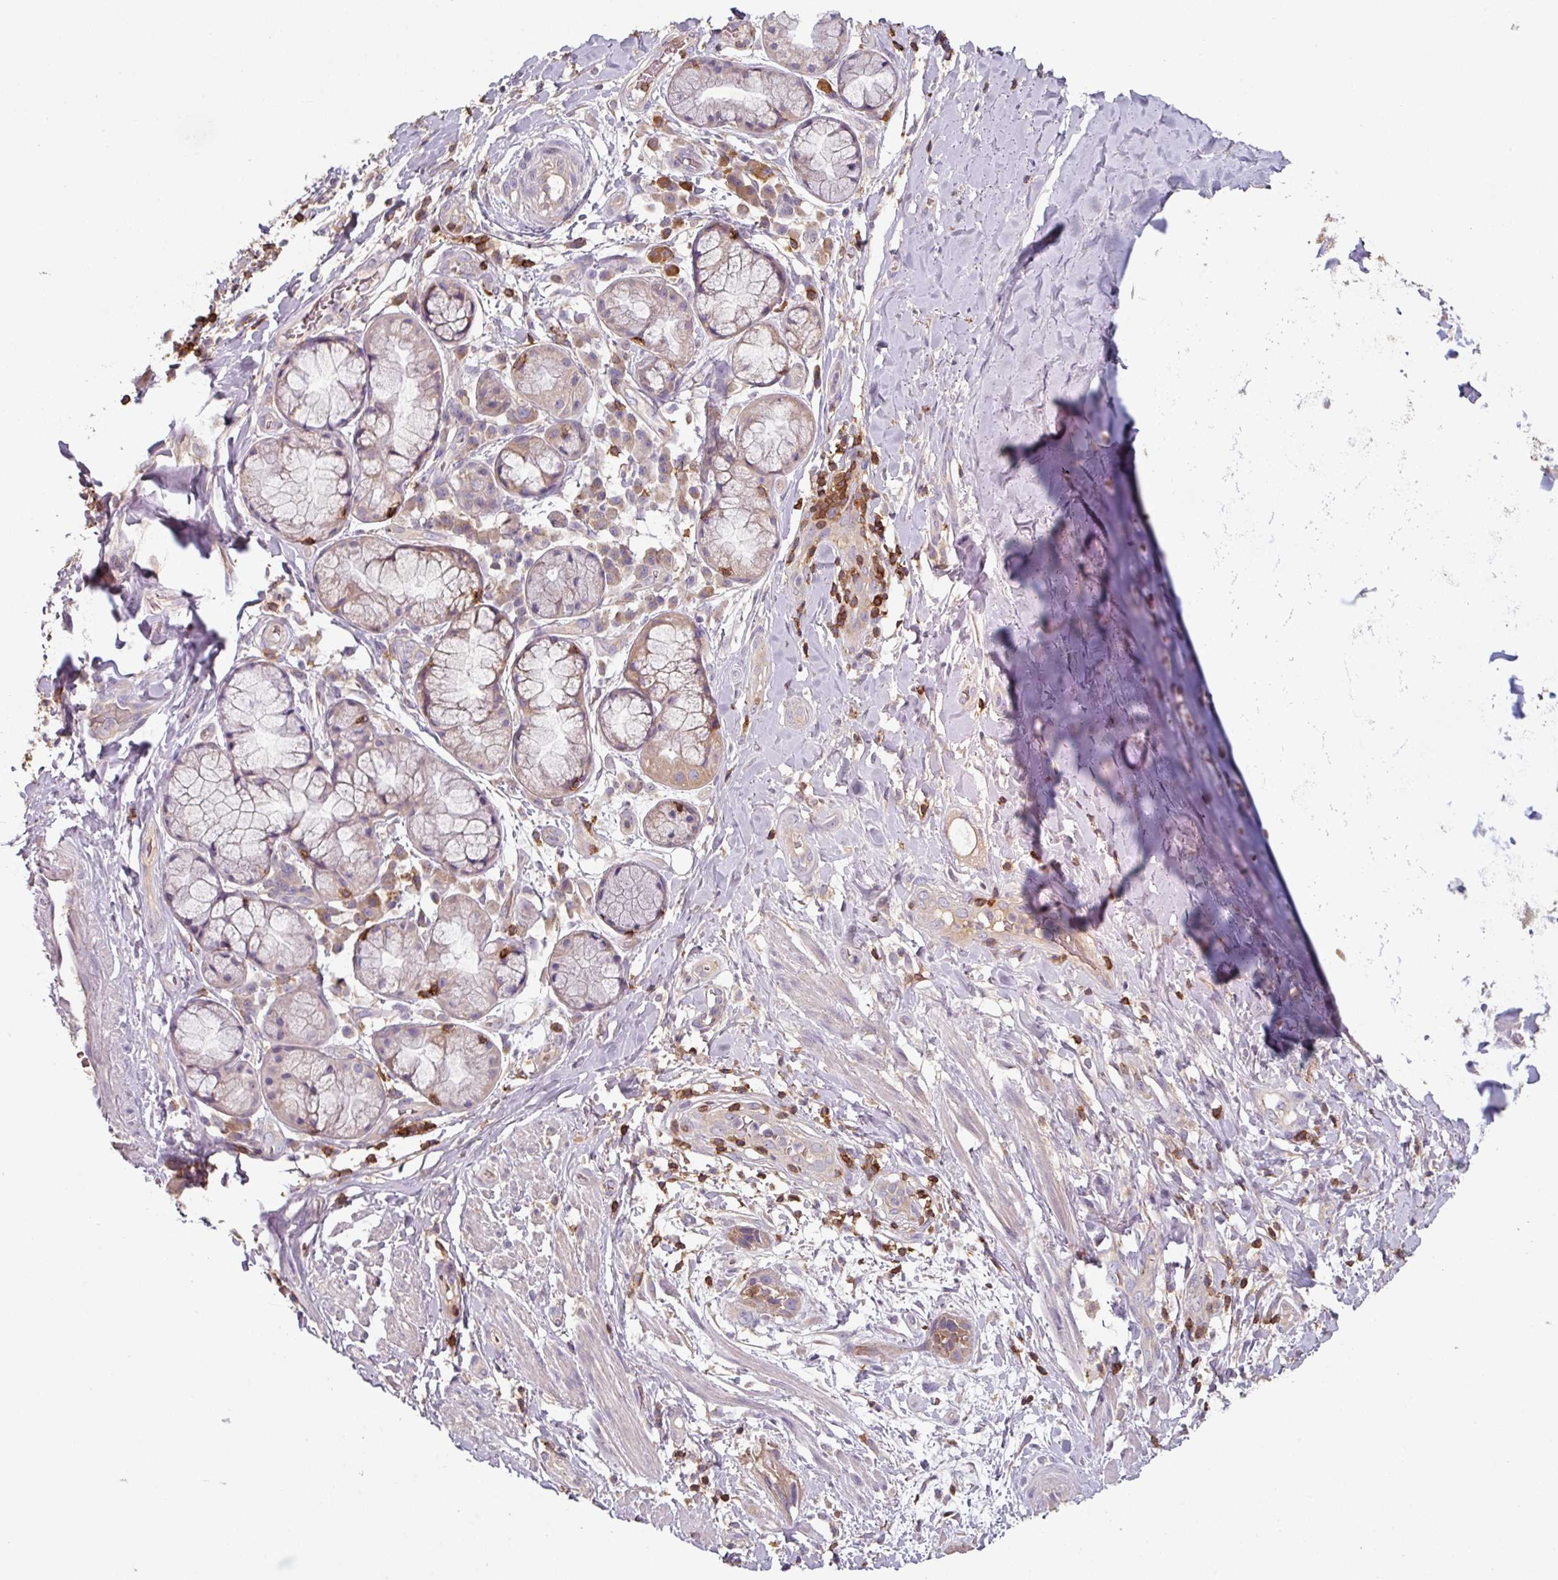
{"staining": {"intensity": "negative", "quantity": "none", "location": "none"}, "tissue": "soft tissue", "cell_type": "Fibroblasts", "image_type": "normal", "snomed": [{"axis": "morphology", "description": "Normal tissue, NOS"}, {"axis": "morphology", "description": "Squamous cell carcinoma, NOS"}, {"axis": "topography", "description": "Bronchus"}, {"axis": "topography", "description": "Lung"}], "caption": "A high-resolution micrograph shows IHC staining of benign soft tissue, which demonstrates no significant expression in fibroblasts. Nuclei are stained in blue.", "gene": "CD3G", "patient": {"sex": "female", "age": 70}}